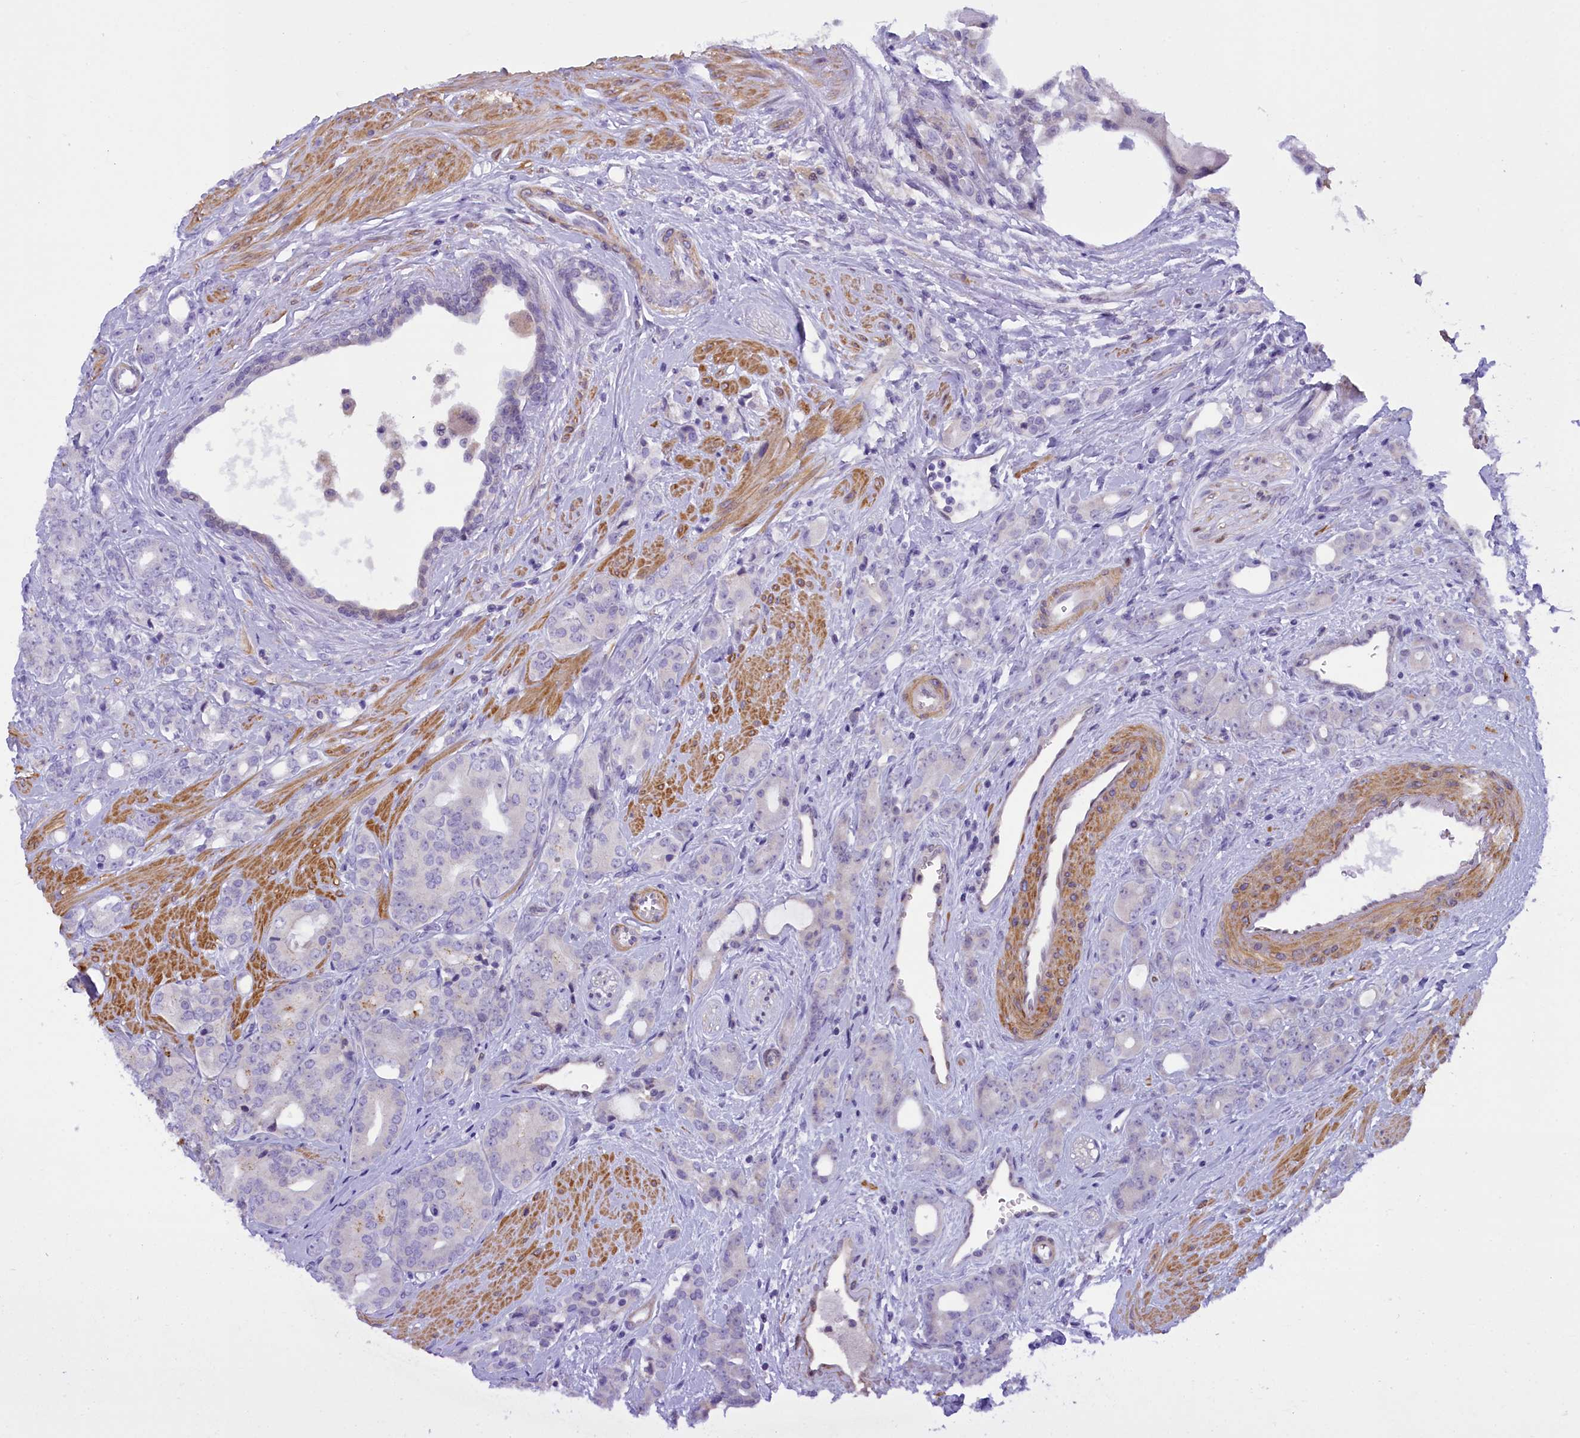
{"staining": {"intensity": "negative", "quantity": "none", "location": "none"}, "tissue": "prostate cancer", "cell_type": "Tumor cells", "image_type": "cancer", "snomed": [{"axis": "morphology", "description": "Adenocarcinoma, High grade"}, {"axis": "topography", "description": "Prostate"}], "caption": "Protein analysis of prostate cancer reveals no significant positivity in tumor cells.", "gene": "IGSF6", "patient": {"sex": "male", "age": 62}}